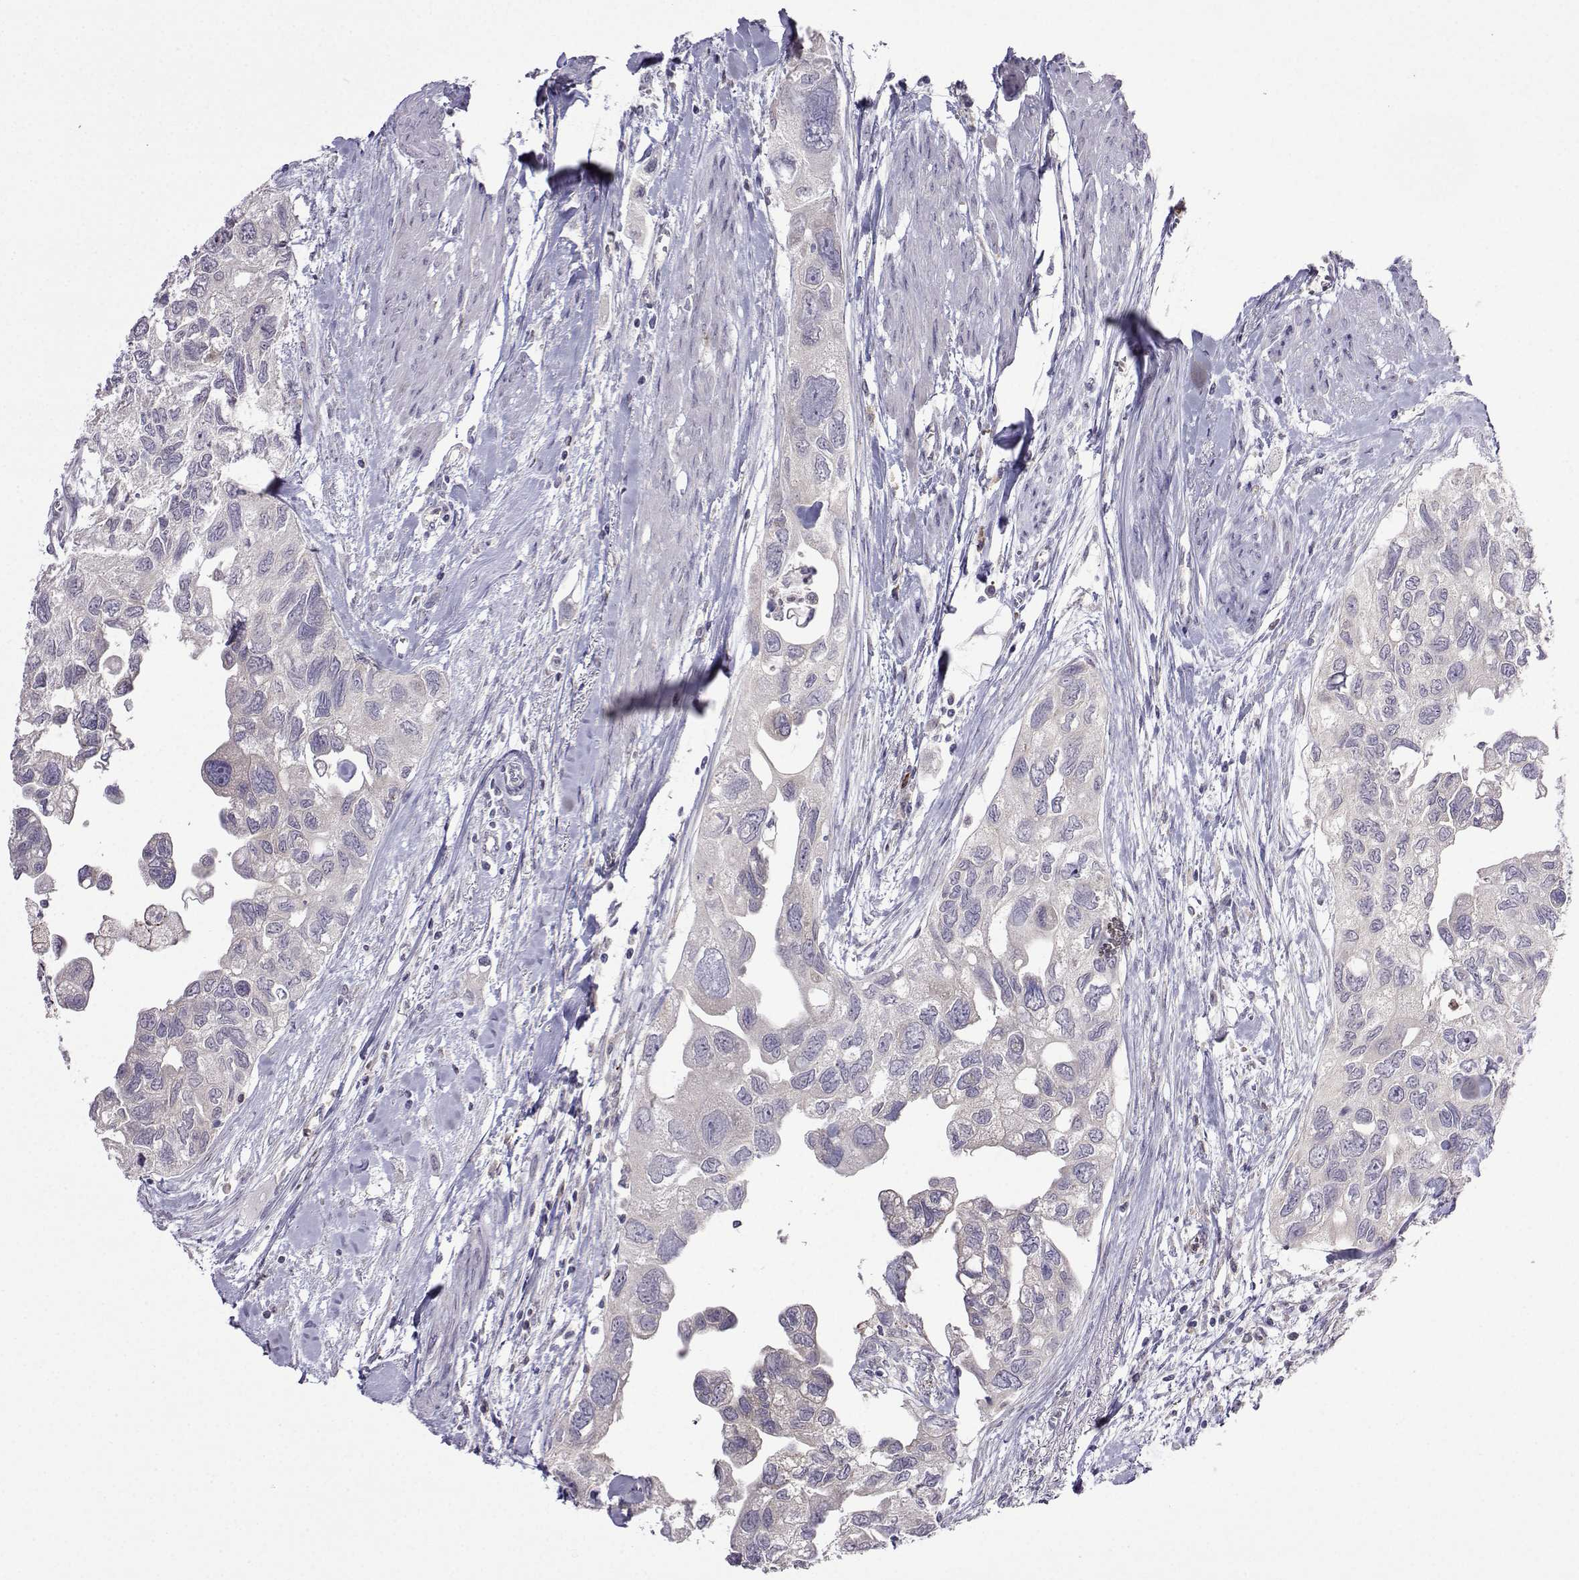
{"staining": {"intensity": "negative", "quantity": "none", "location": "none"}, "tissue": "urothelial cancer", "cell_type": "Tumor cells", "image_type": "cancer", "snomed": [{"axis": "morphology", "description": "Urothelial carcinoma, High grade"}, {"axis": "topography", "description": "Urinary bladder"}], "caption": "IHC image of neoplastic tissue: human urothelial cancer stained with DAB shows no significant protein positivity in tumor cells. (Immunohistochemistry (ihc), brightfield microscopy, high magnification).", "gene": "FCAMR", "patient": {"sex": "male", "age": 59}}